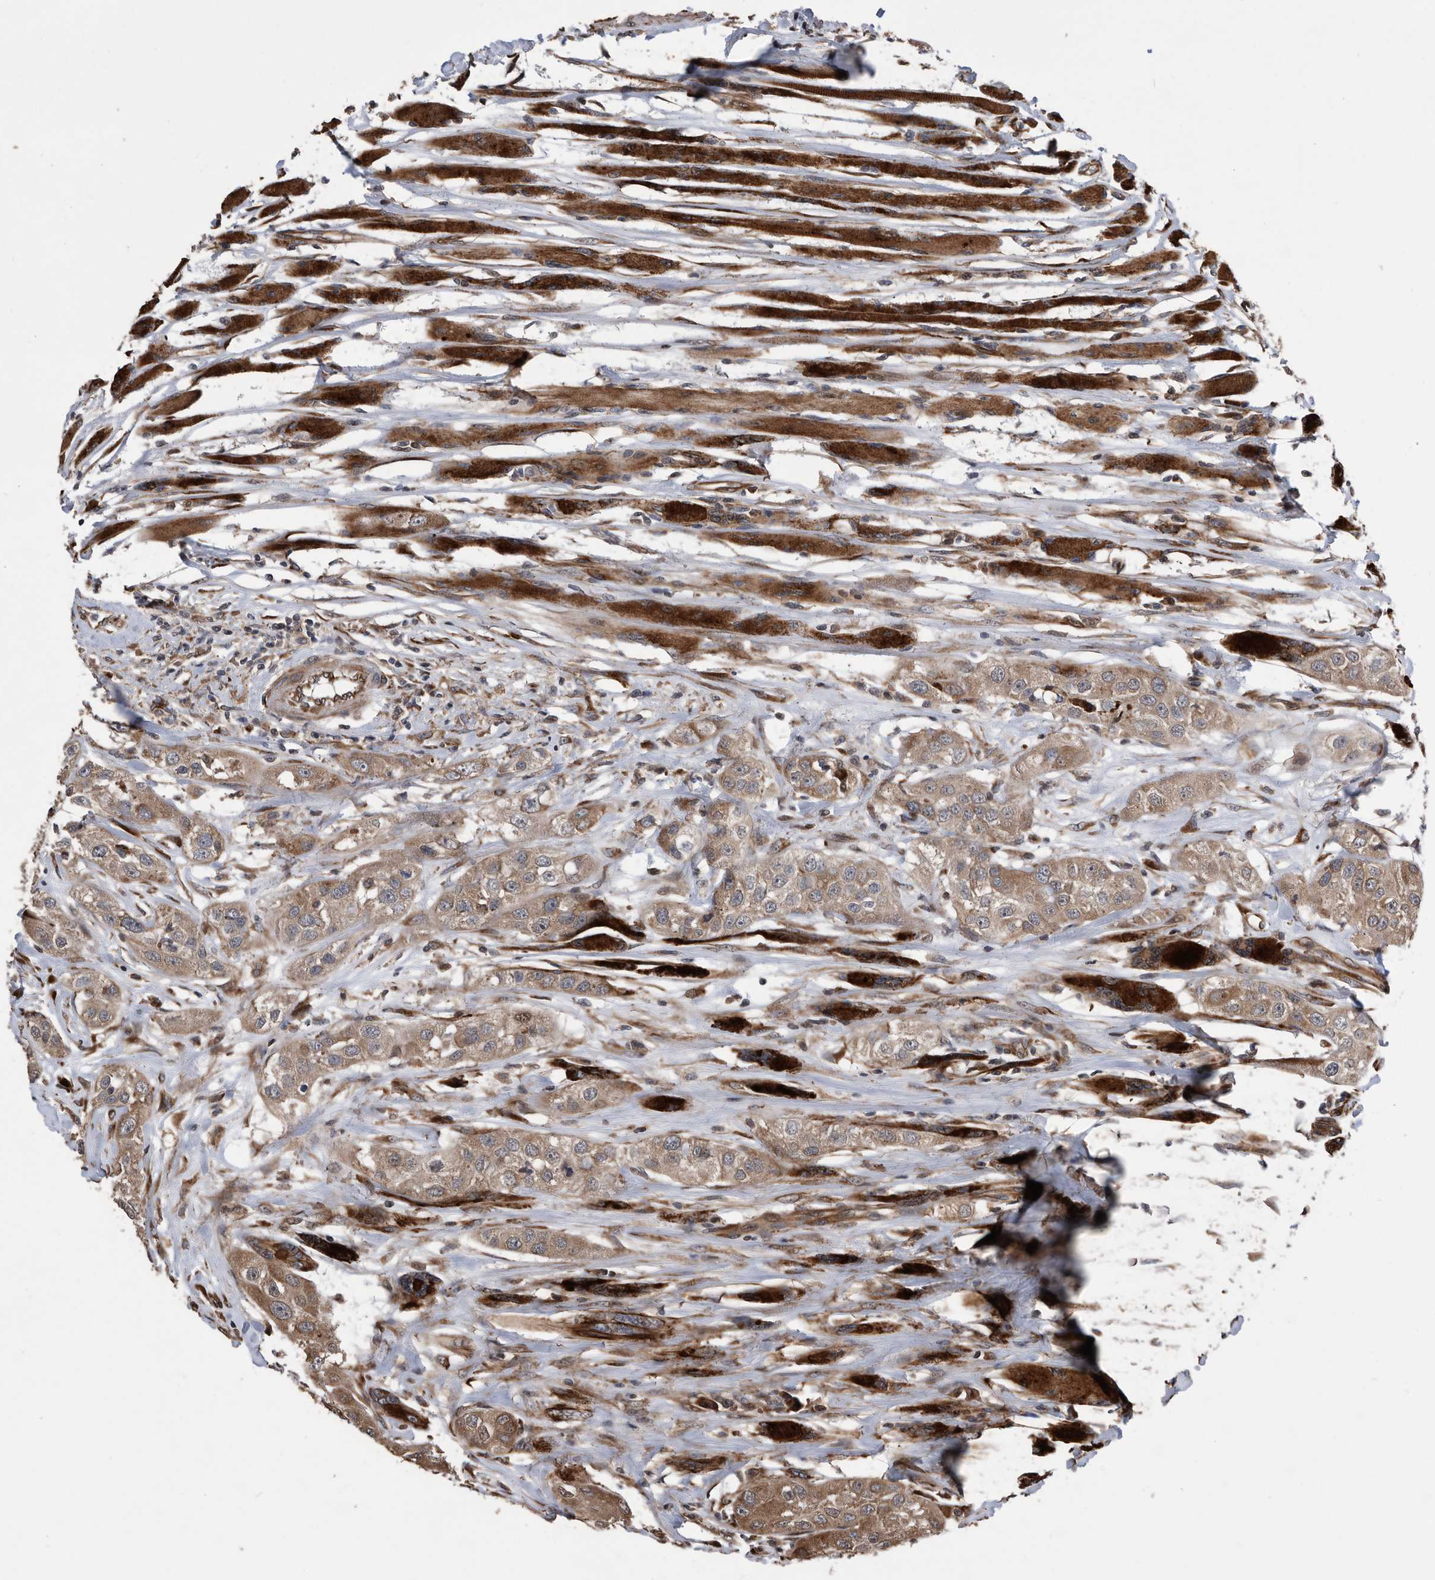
{"staining": {"intensity": "weak", "quantity": ">75%", "location": "cytoplasmic/membranous"}, "tissue": "head and neck cancer", "cell_type": "Tumor cells", "image_type": "cancer", "snomed": [{"axis": "morphology", "description": "Normal tissue, NOS"}, {"axis": "morphology", "description": "Squamous cell carcinoma, NOS"}, {"axis": "topography", "description": "Skeletal muscle"}, {"axis": "topography", "description": "Head-Neck"}], "caption": "Immunohistochemistry micrograph of neoplastic tissue: squamous cell carcinoma (head and neck) stained using IHC shows low levels of weak protein expression localized specifically in the cytoplasmic/membranous of tumor cells, appearing as a cytoplasmic/membranous brown color.", "gene": "SERINC2", "patient": {"sex": "male", "age": 51}}